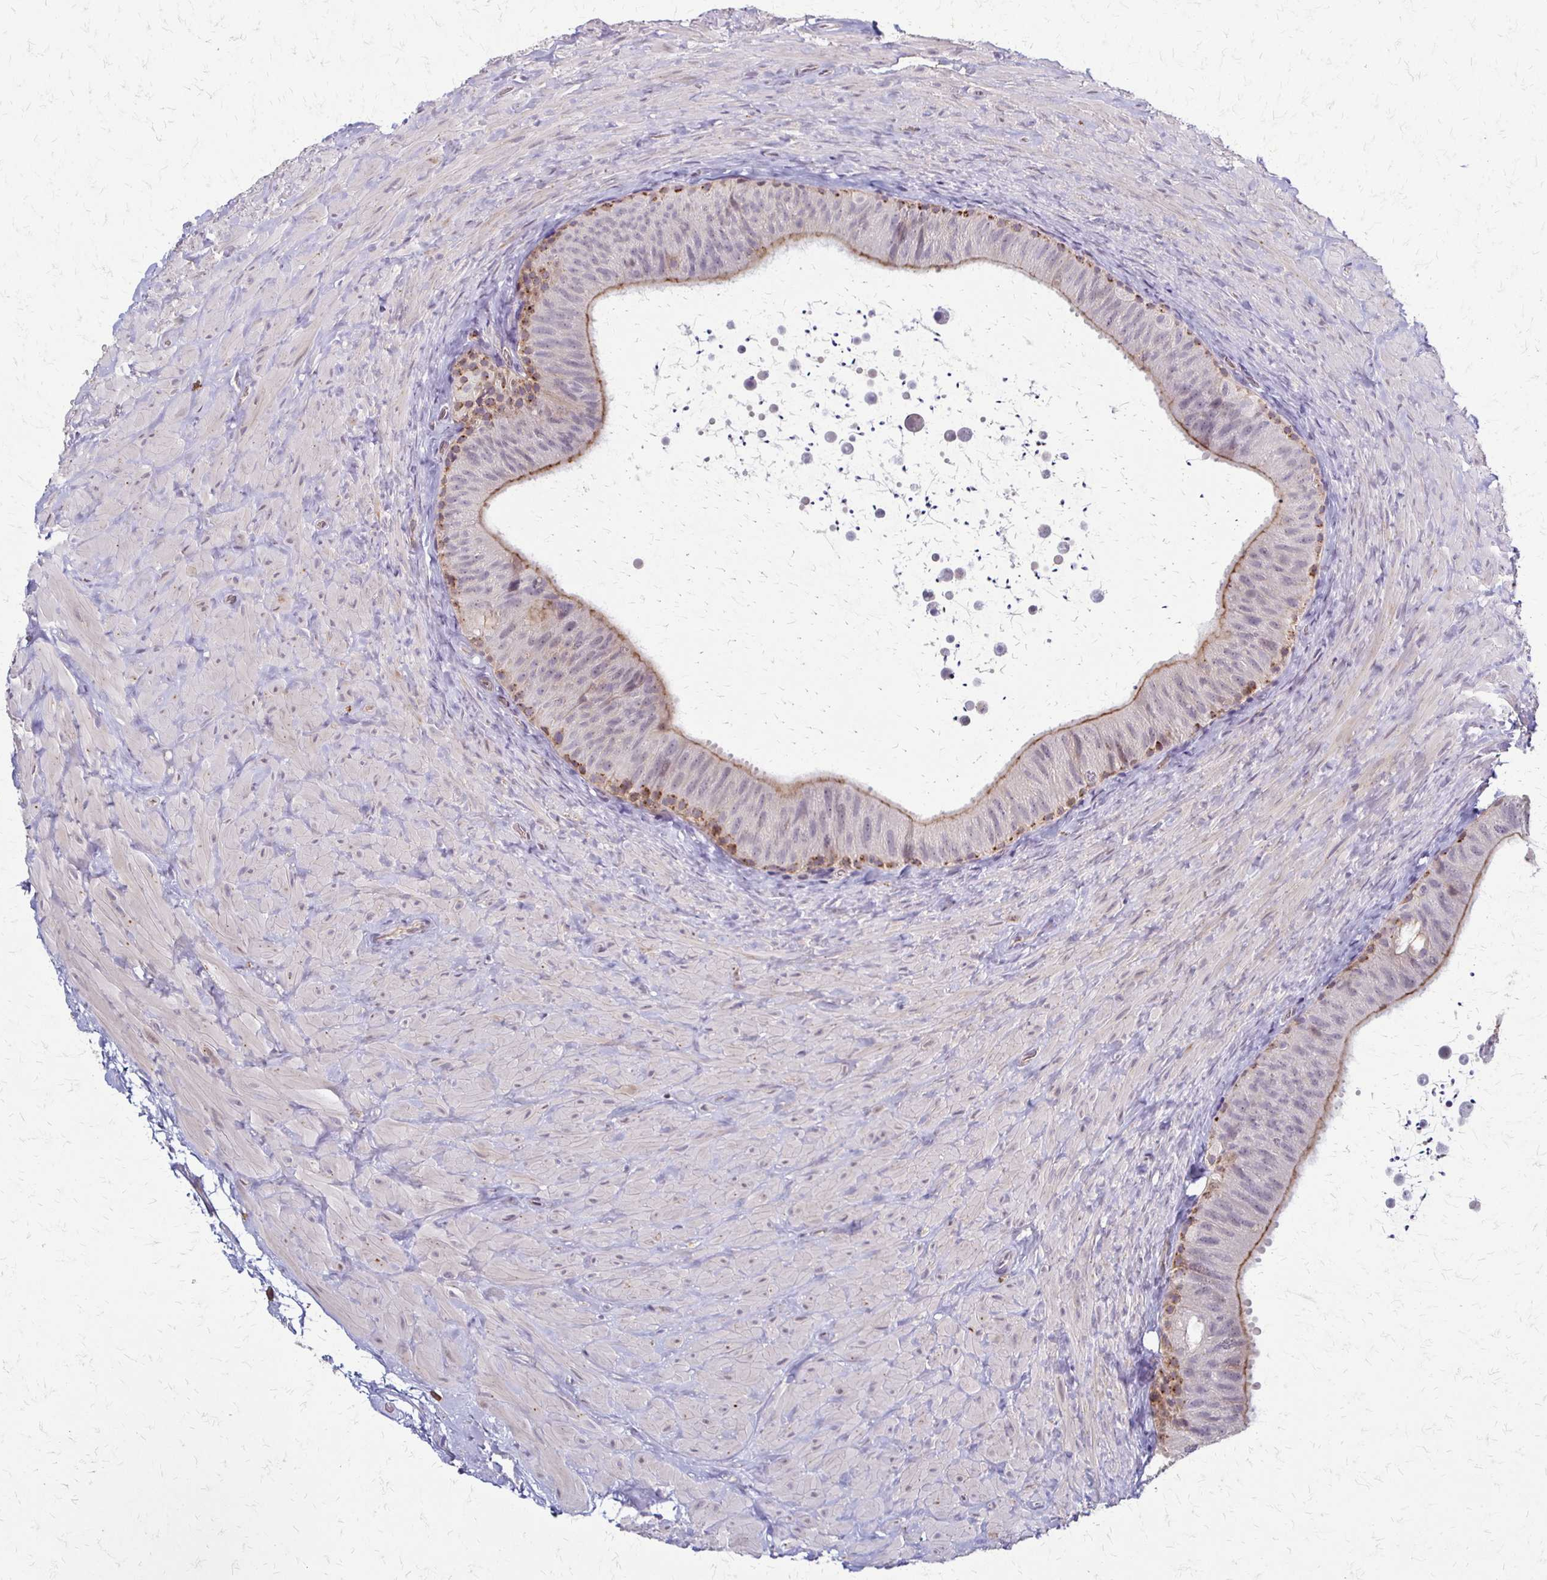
{"staining": {"intensity": "moderate", "quantity": "<25%", "location": "cytoplasmic/membranous"}, "tissue": "epididymis", "cell_type": "Glandular cells", "image_type": "normal", "snomed": [{"axis": "morphology", "description": "Normal tissue, NOS"}, {"axis": "topography", "description": "Epididymis, spermatic cord, NOS"}, {"axis": "topography", "description": "Epididymis"}], "caption": "Immunohistochemistry (IHC) photomicrograph of normal epididymis: human epididymis stained using immunohistochemistry displays low levels of moderate protein expression localized specifically in the cytoplasmic/membranous of glandular cells, appearing as a cytoplasmic/membranous brown color.", "gene": "SLC9A9", "patient": {"sex": "male", "age": 31}}